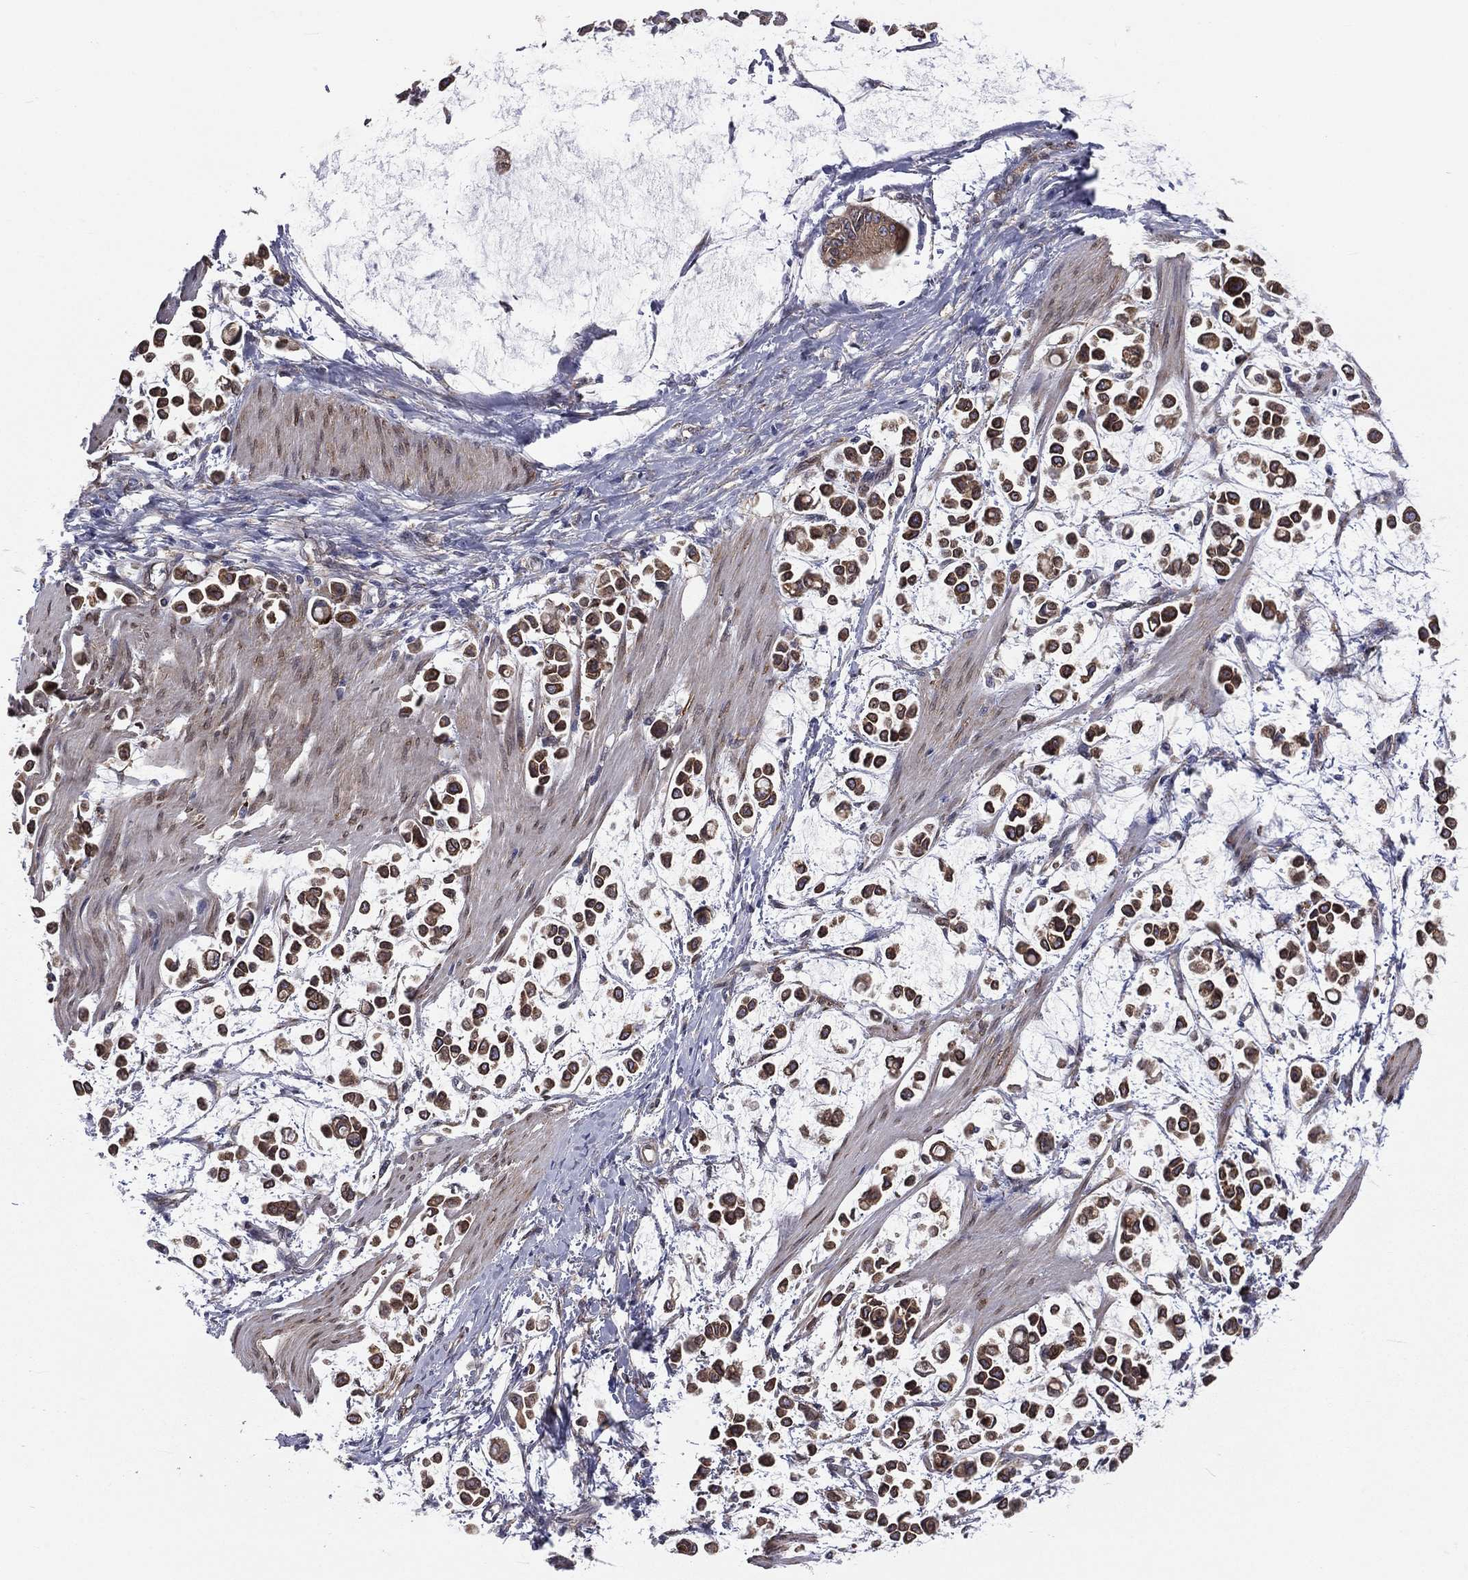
{"staining": {"intensity": "strong", "quantity": ">75%", "location": "cytoplasmic/membranous"}, "tissue": "stomach cancer", "cell_type": "Tumor cells", "image_type": "cancer", "snomed": [{"axis": "morphology", "description": "Adenocarcinoma, NOS"}, {"axis": "topography", "description": "Stomach"}], "caption": "High-power microscopy captured an IHC photomicrograph of stomach cancer (adenocarcinoma), revealing strong cytoplasmic/membranous staining in approximately >75% of tumor cells.", "gene": "PGRMC1", "patient": {"sex": "male", "age": 82}}